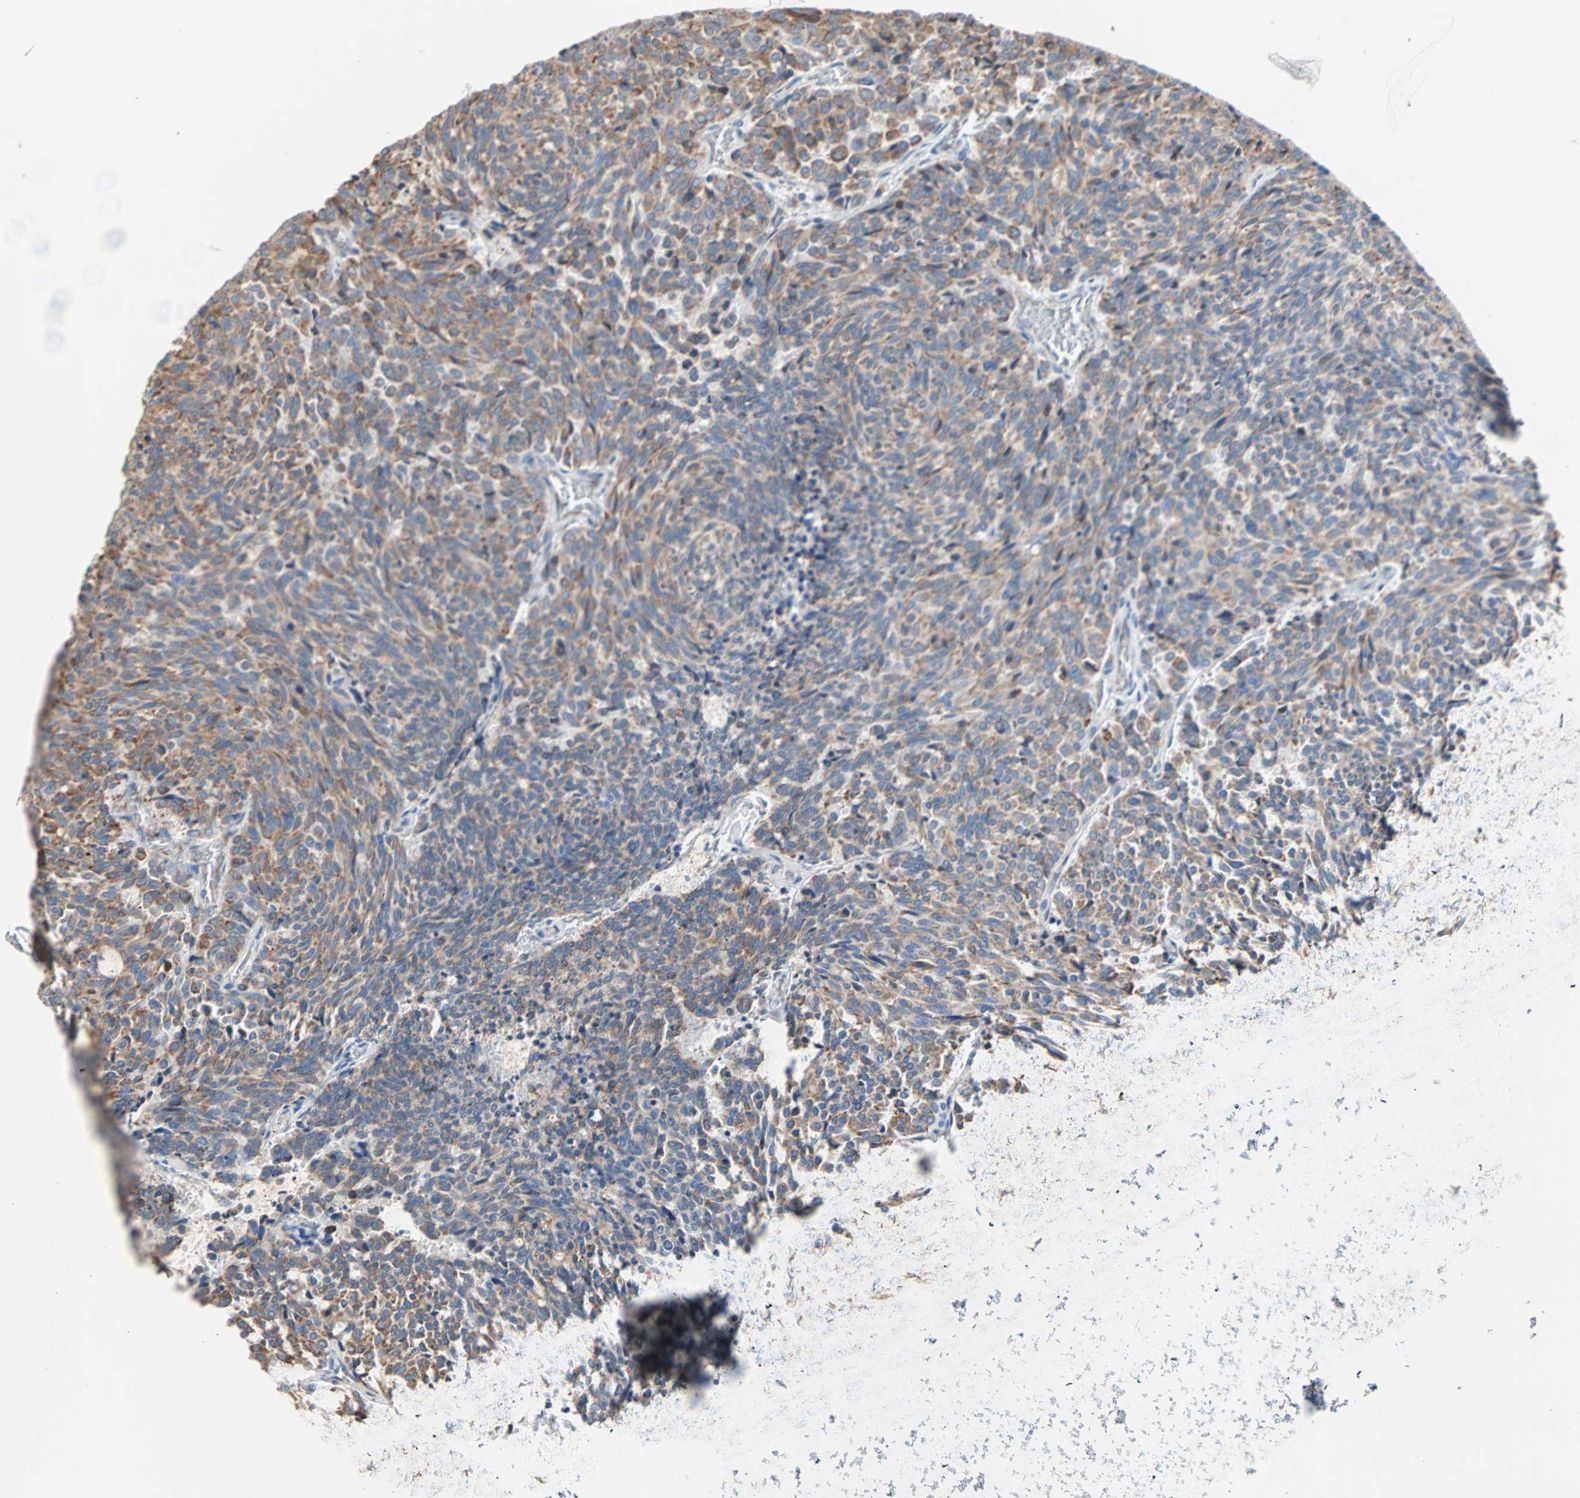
{"staining": {"intensity": "moderate", "quantity": ">75%", "location": "cytoplasmic/membranous"}, "tissue": "carcinoid", "cell_type": "Tumor cells", "image_type": "cancer", "snomed": [{"axis": "morphology", "description": "Carcinoid, malignant, NOS"}, {"axis": "topography", "description": "Pancreas"}], "caption": "A histopathology image of human carcinoid (malignant) stained for a protein exhibits moderate cytoplasmic/membranous brown staining in tumor cells.", "gene": "PLCXD1", "patient": {"sex": "female", "age": 54}}